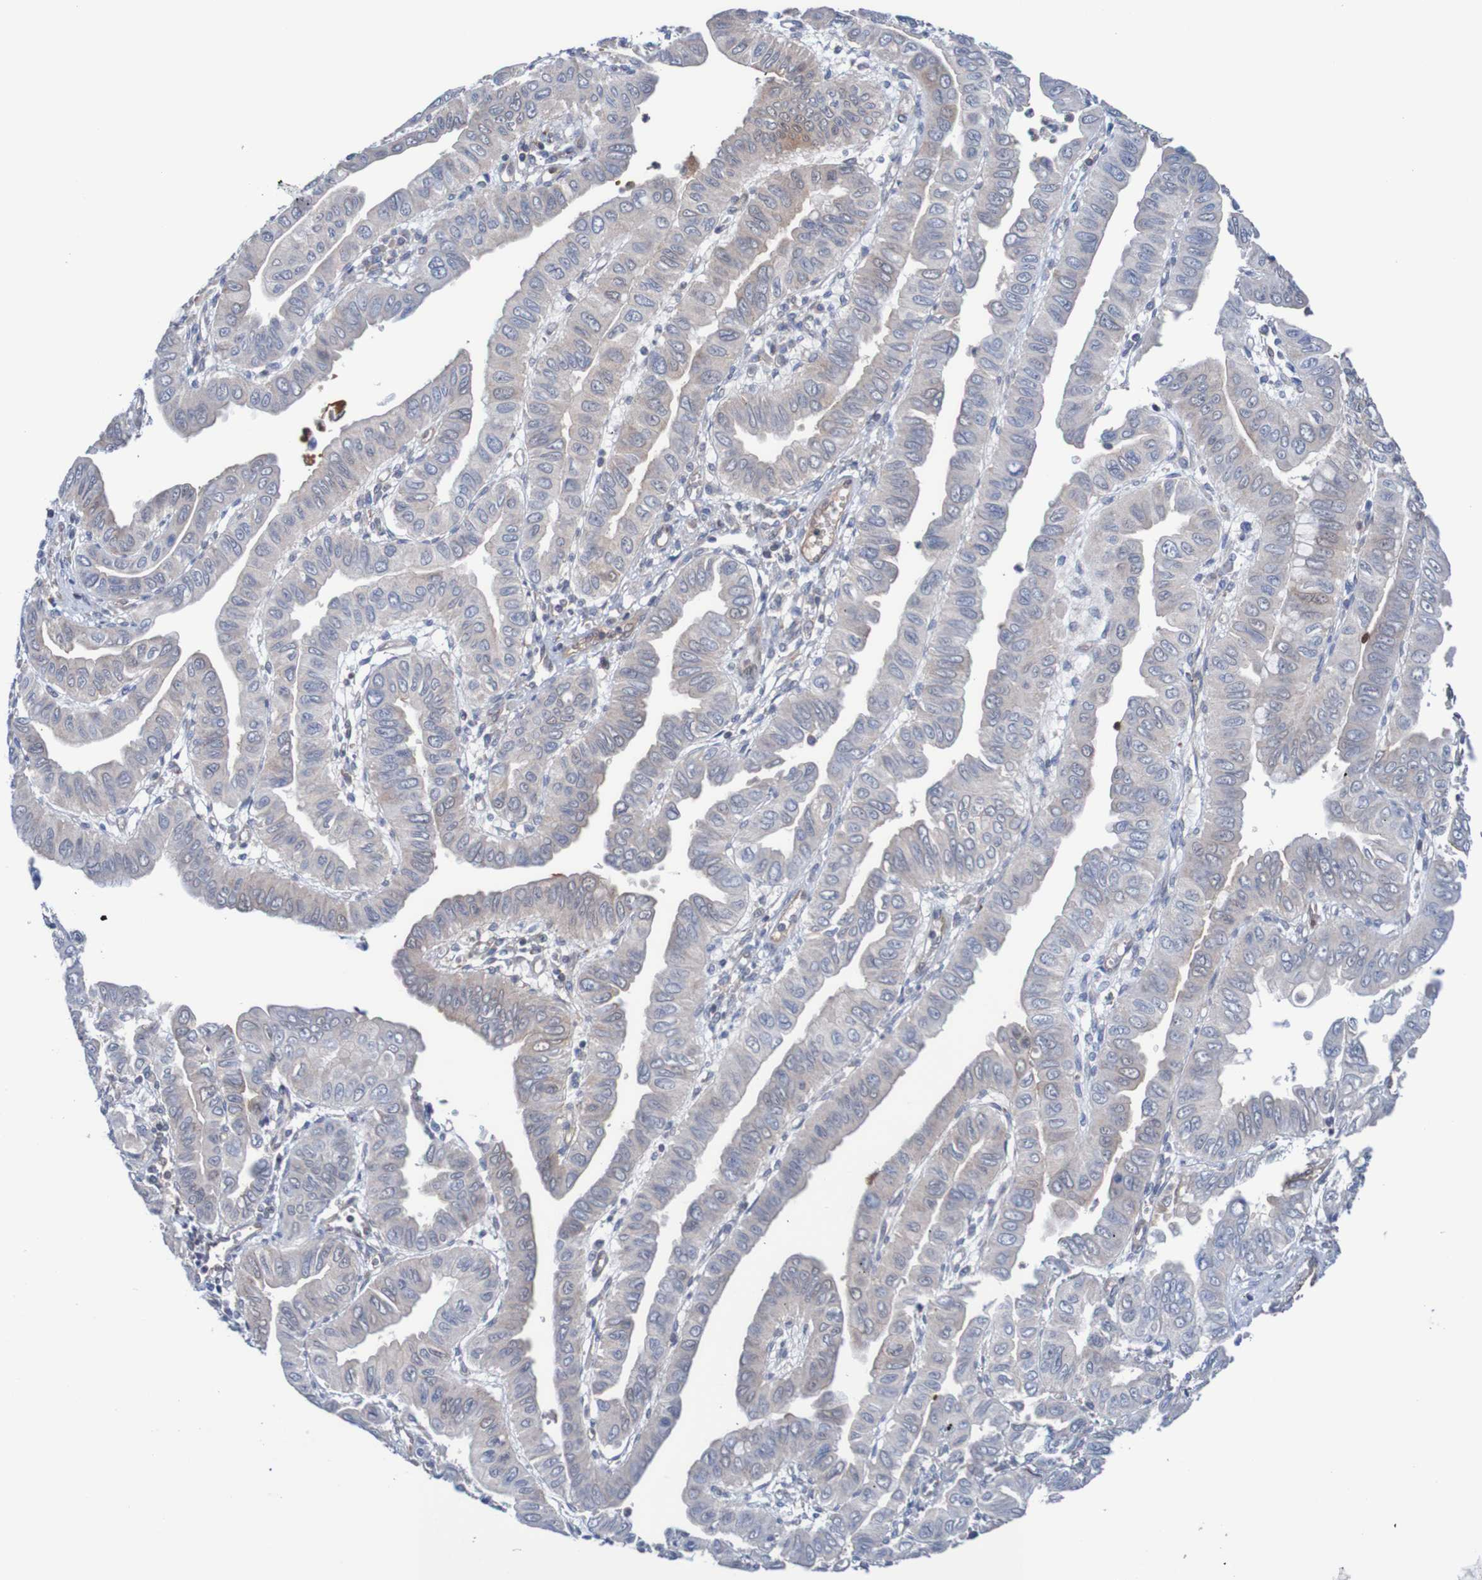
{"staining": {"intensity": "strong", "quantity": "25%-75%", "location": "cytoplasmic/membranous"}, "tissue": "pancreatic cancer", "cell_type": "Tumor cells", "image_type": "cancer", "snomed": [{"axis": "morphology", "description": "Normal tissue, NOS"}, {"axis": "topography", "description": "Lymph node"}], "caption": "Strong cytoplasmic/membranous protein expression is identified in approximately 25%-75% of tumor cells in pancreatic cancer. Immunohistochemistry stains the protein of interest in brown and the nuclei are stained blue.", "gene": "RIGI", "patient": {"sex": "male", "age": 50}}